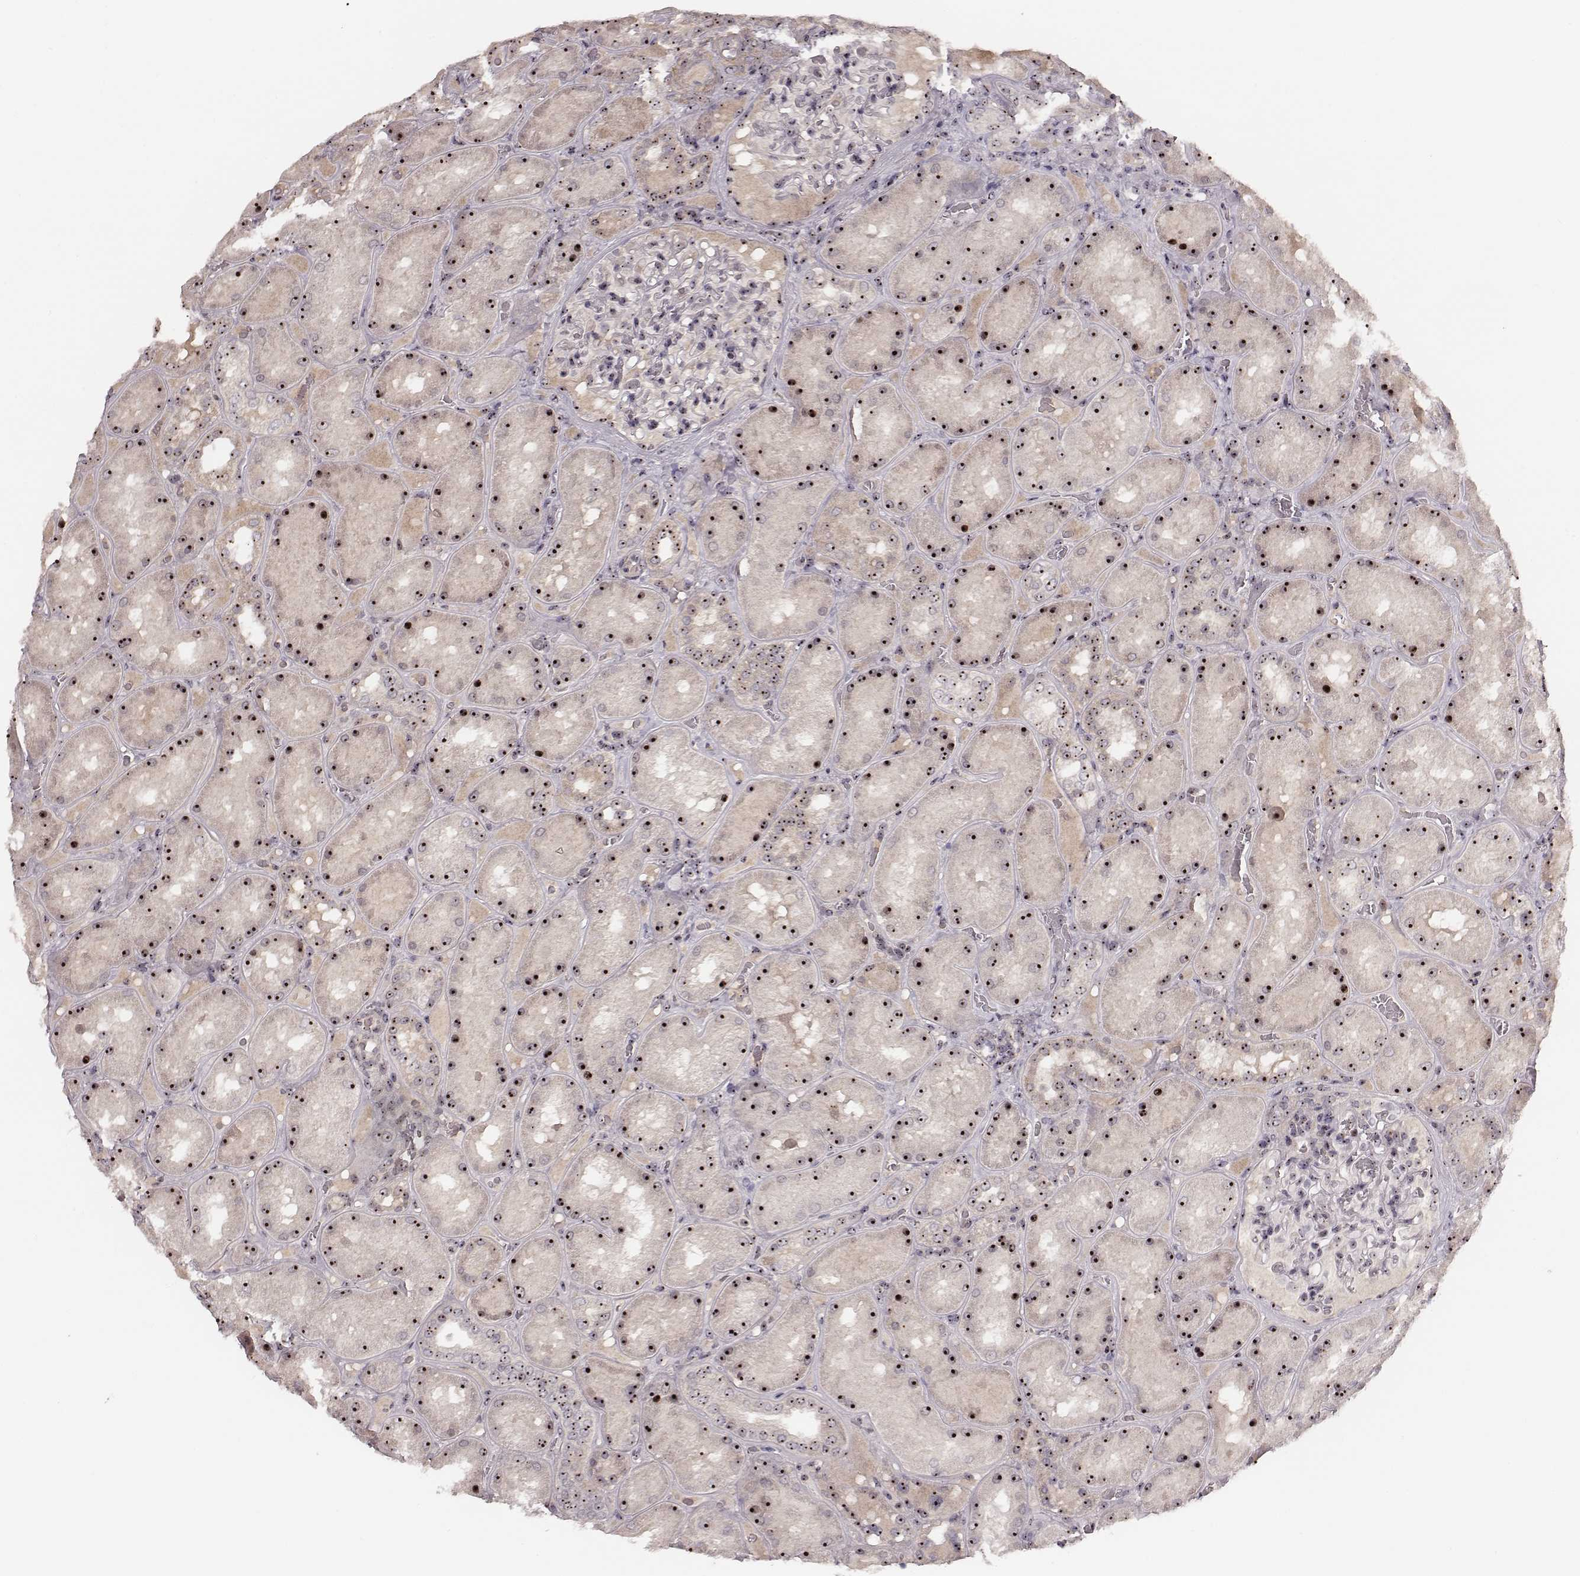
{"staining": {"intensity": "weak", "quantity": ">75%", "location": "nuclear"}, "tissue": "kidney", "cell_type": "Cells in glomeruli", "image_type": "normal", "snomed": [{"axis": "morphology", "description": "Normal tissue, NOS"}, {"axis": "topography", "description": "Kidney"}], "caption": "DAB immunohistochemical staining of normal human kidney displays weak nuclear protein positivity in about >75% of cells in glomeruli.", "gene": "NOP56", "patient": {"sex": "male", "age": 73}}